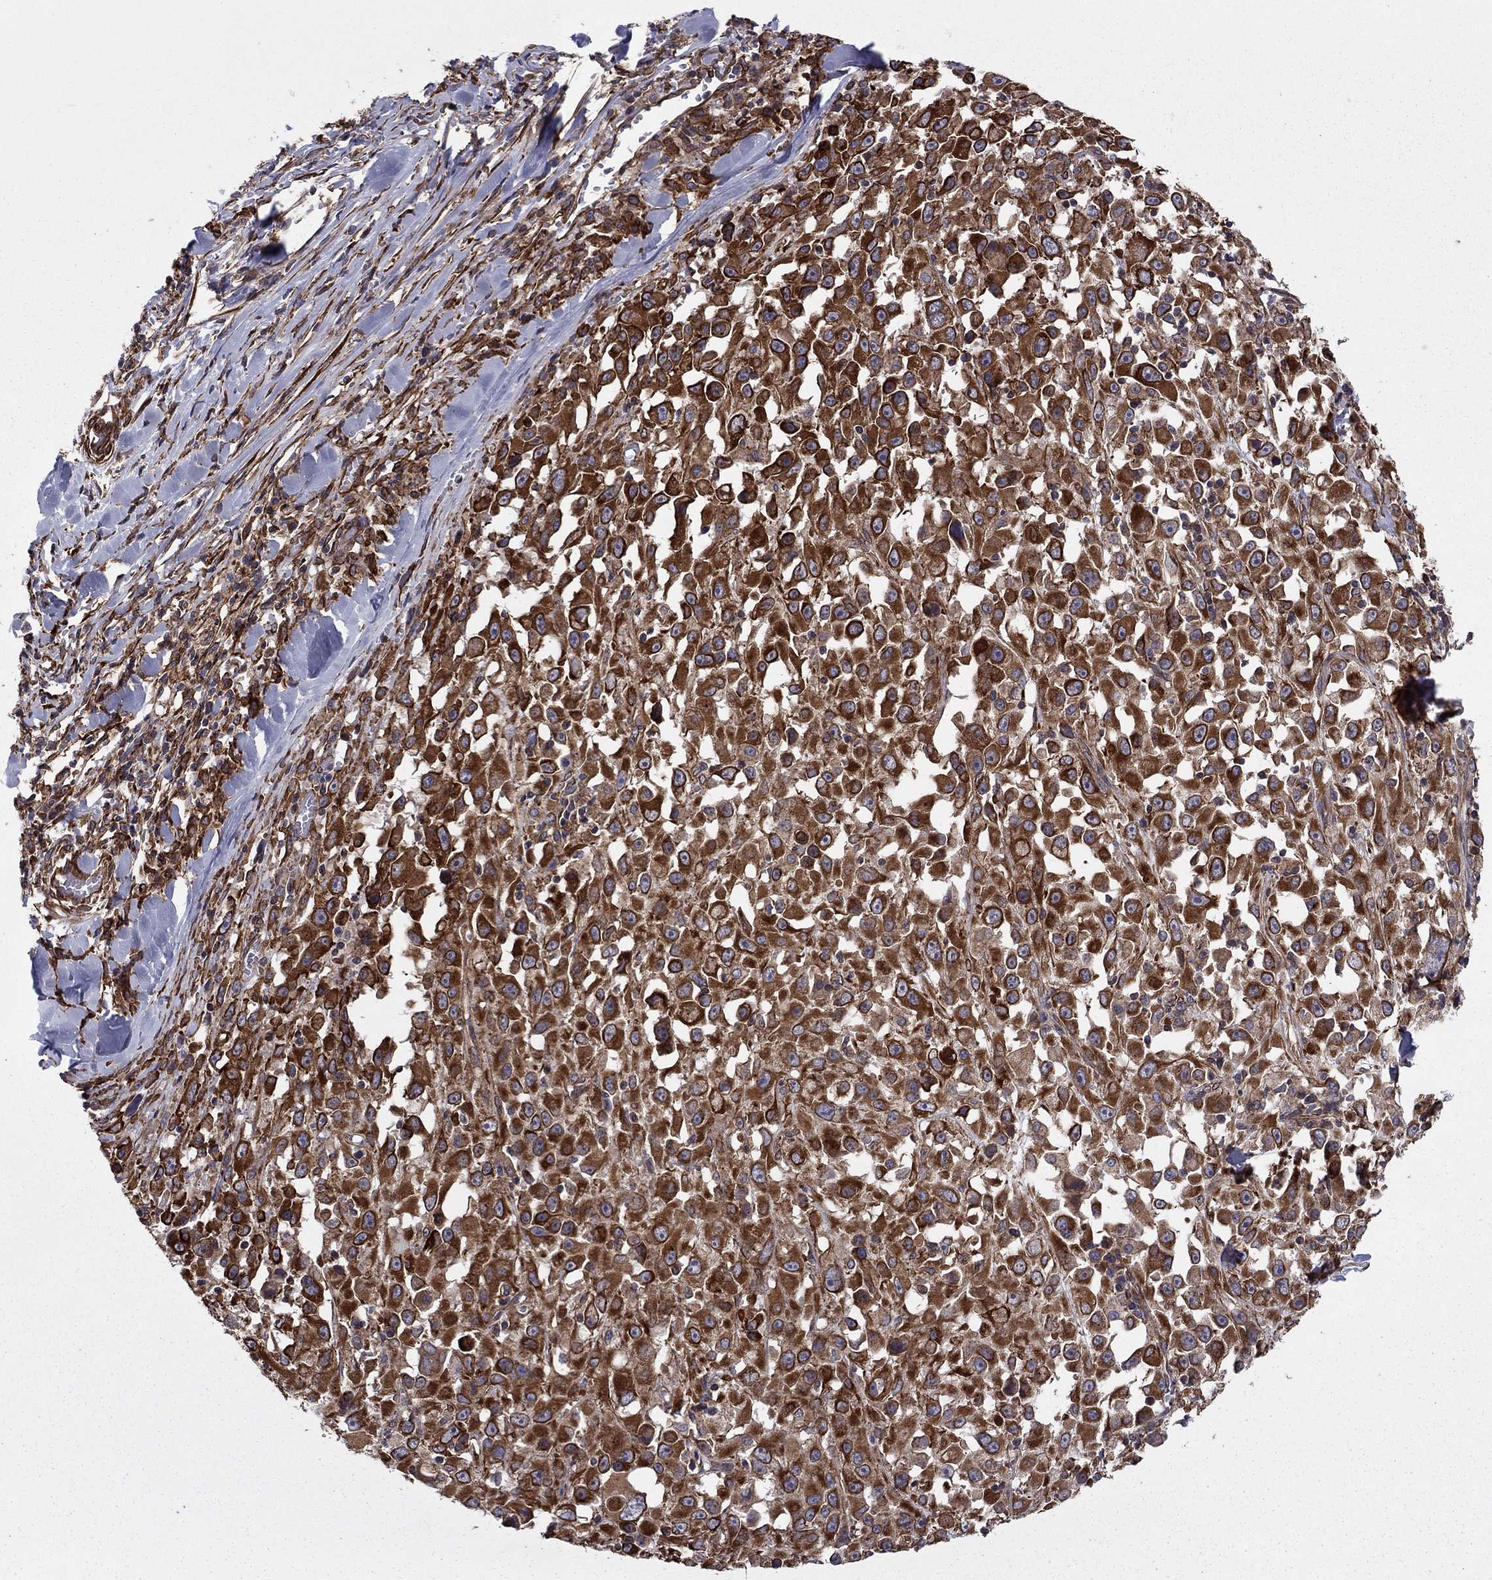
{"staining": {"intensity": "strong", "quantity": ">75%", "location": "cytoplasmic/membranous"}, "tissue": "melanoma", "cell_type": "Tumor cells", "image_type": "cancer", "snomed": [{"axis": "morphology", "description": "Malignant melanoma, Metastatic site"}, {"axis": "topography", "description": "Lymph node"}], "caption": "About >75% of tumor cells in human melanoma exhibit strong cytoplasmic/membranous protein expression as visualized by brown immunohistochemical staining.", "gene": "SHMT1", "patient": {"sex": "male", "age": 50}}